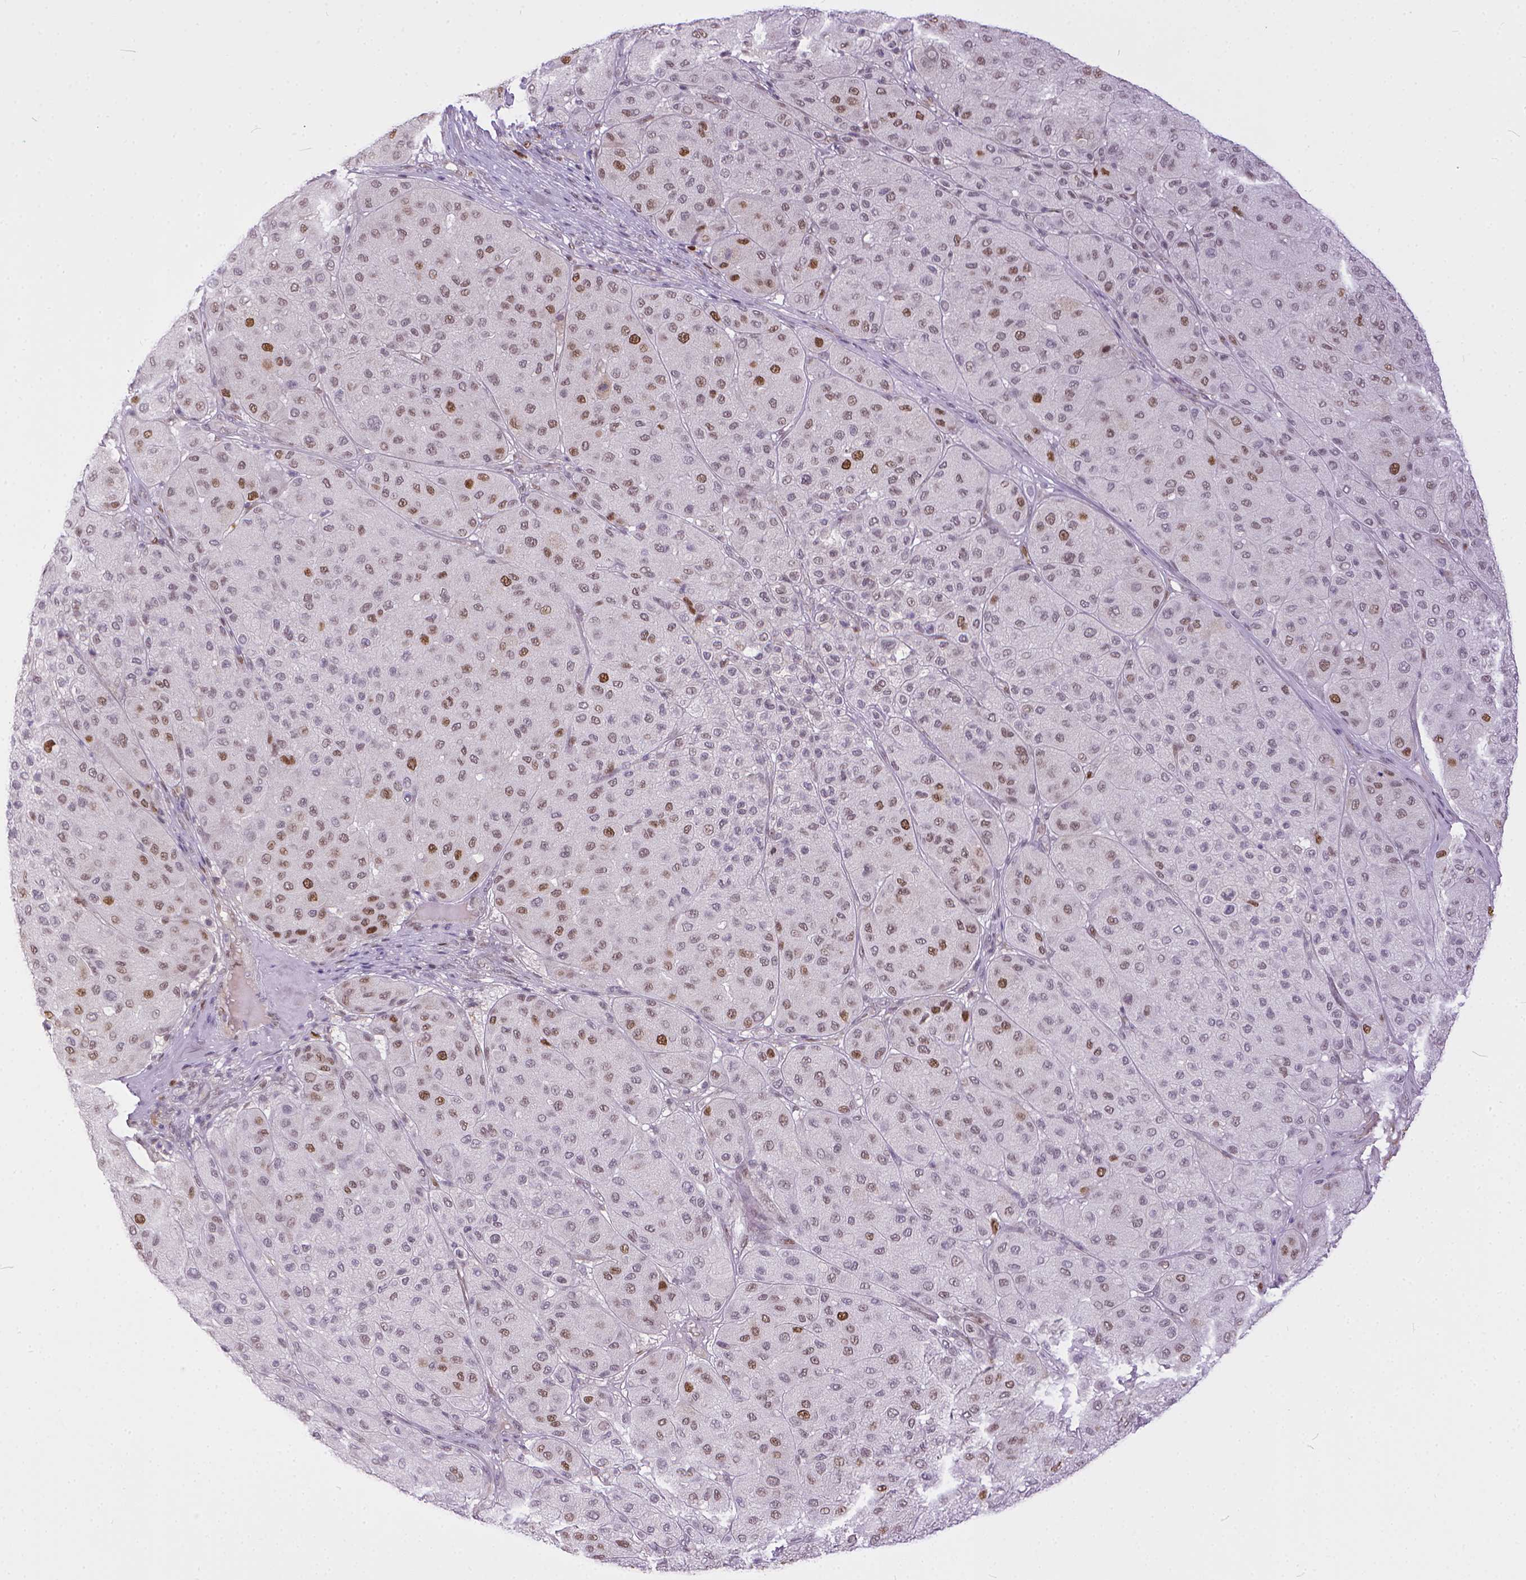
{"staining": {"intensity": "moderate", "quantity": "<25%", "location": "nuclear"}, "tissue": "melanoma", "cell_type": "Tumor cells", "image_type": "cancer", "snomed": [{"axis": "morphology", "description": "Malignant melanoma, Metastatic site"}, {"axis": "topography", "description": "Smooth muscle"}], "caption": "Melanoma stained with a protein marker reveals moderate staining in tumor cells.", "gene": "ERCC1", "patient": {"sex": "male", "age": 41}}